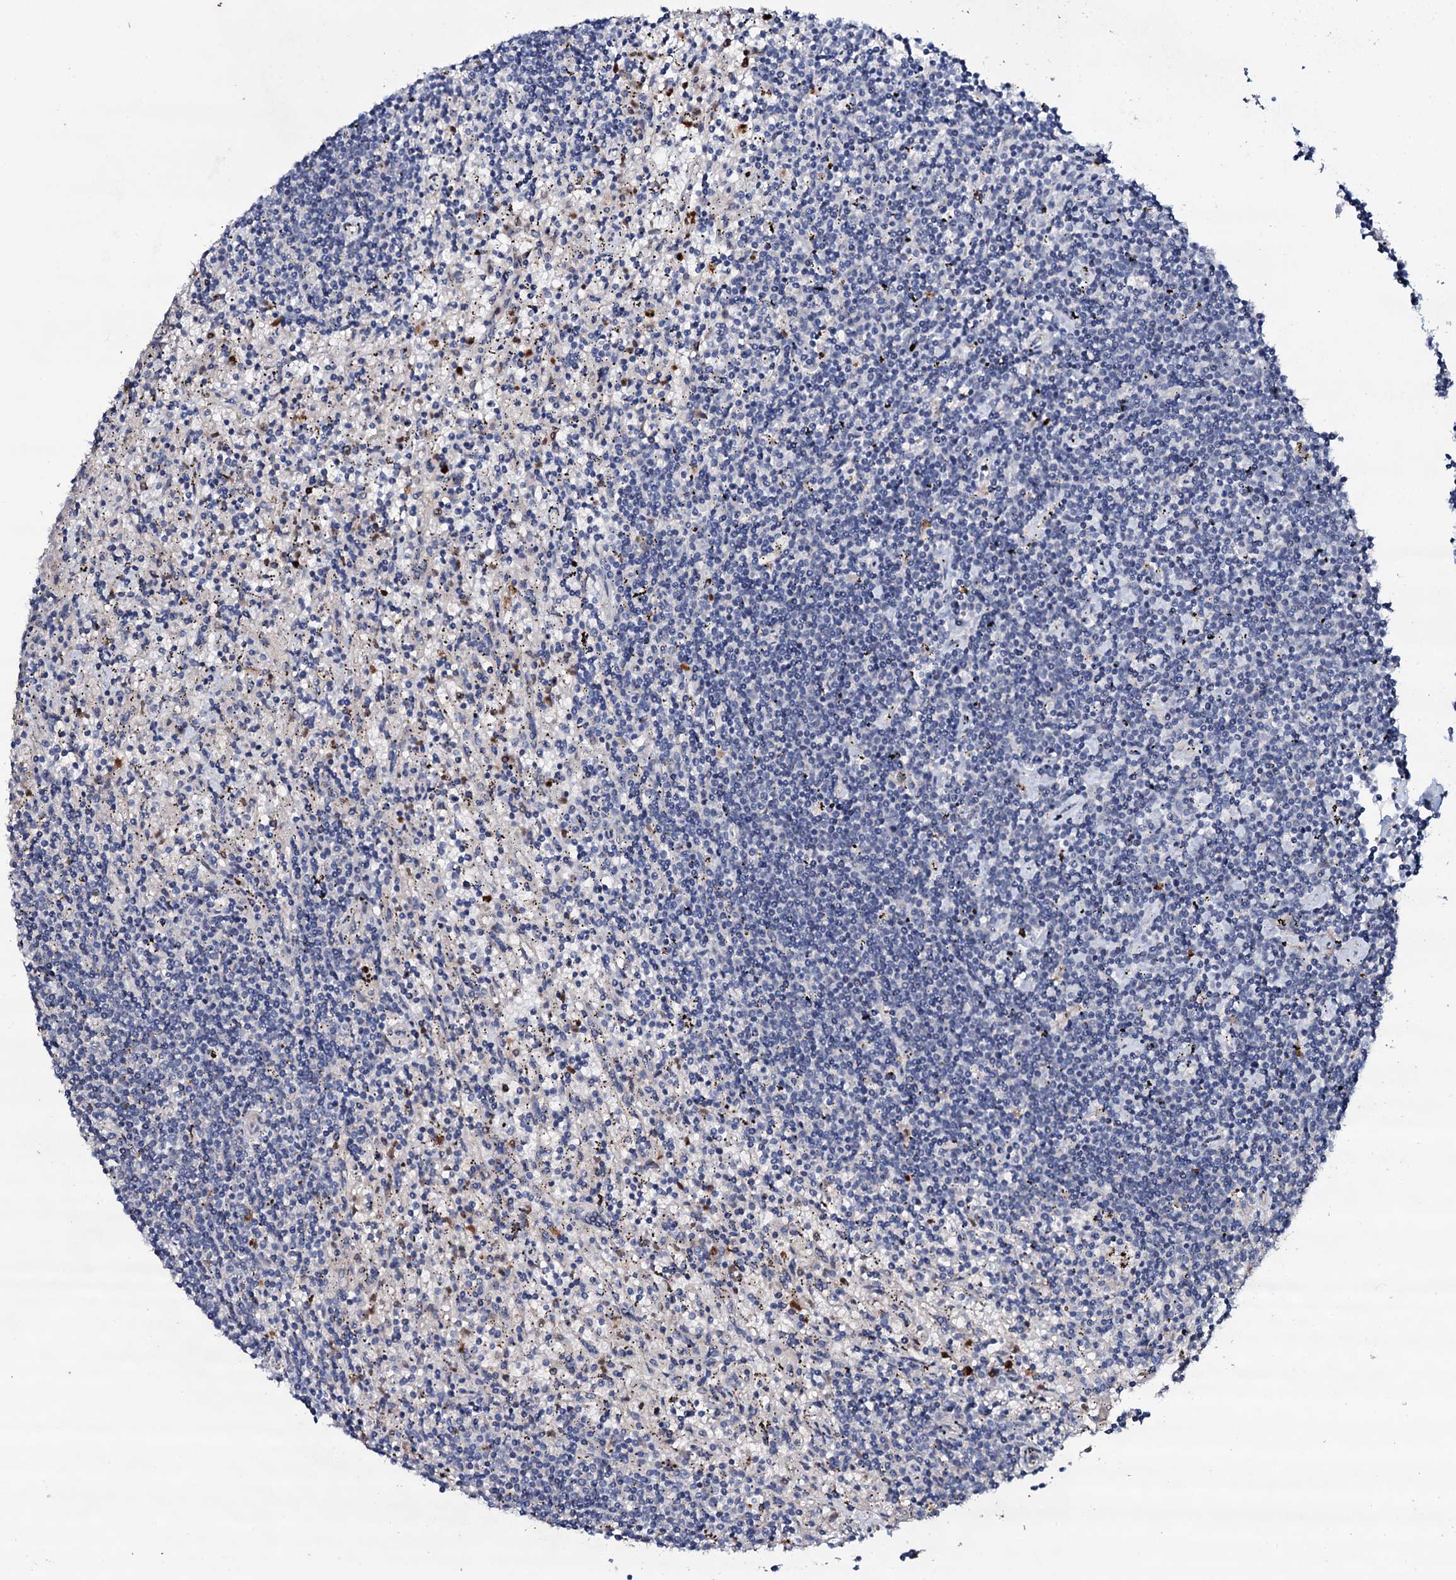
{"staining": {"intensity": "negative", "quantity": "none", "location": "none"}, "tissue": "lymphoma", "cell_type": "Tumor cells", "image_type": "cancer", "snomed": [{"axis": "morphology", "description": "Malignant lymphoma, non-Hodgkin's type, Low grade"}, {"axis": "topography", "description": "Spleen"}], "caption": "Immunohistochemistry photomicrograph of neoplastic tissue: lymphoma stained with DAB exhibits no significant protein expression in tumor cells.", "gene": "COG6", "patient": {"sex": "male", "age": 76}}